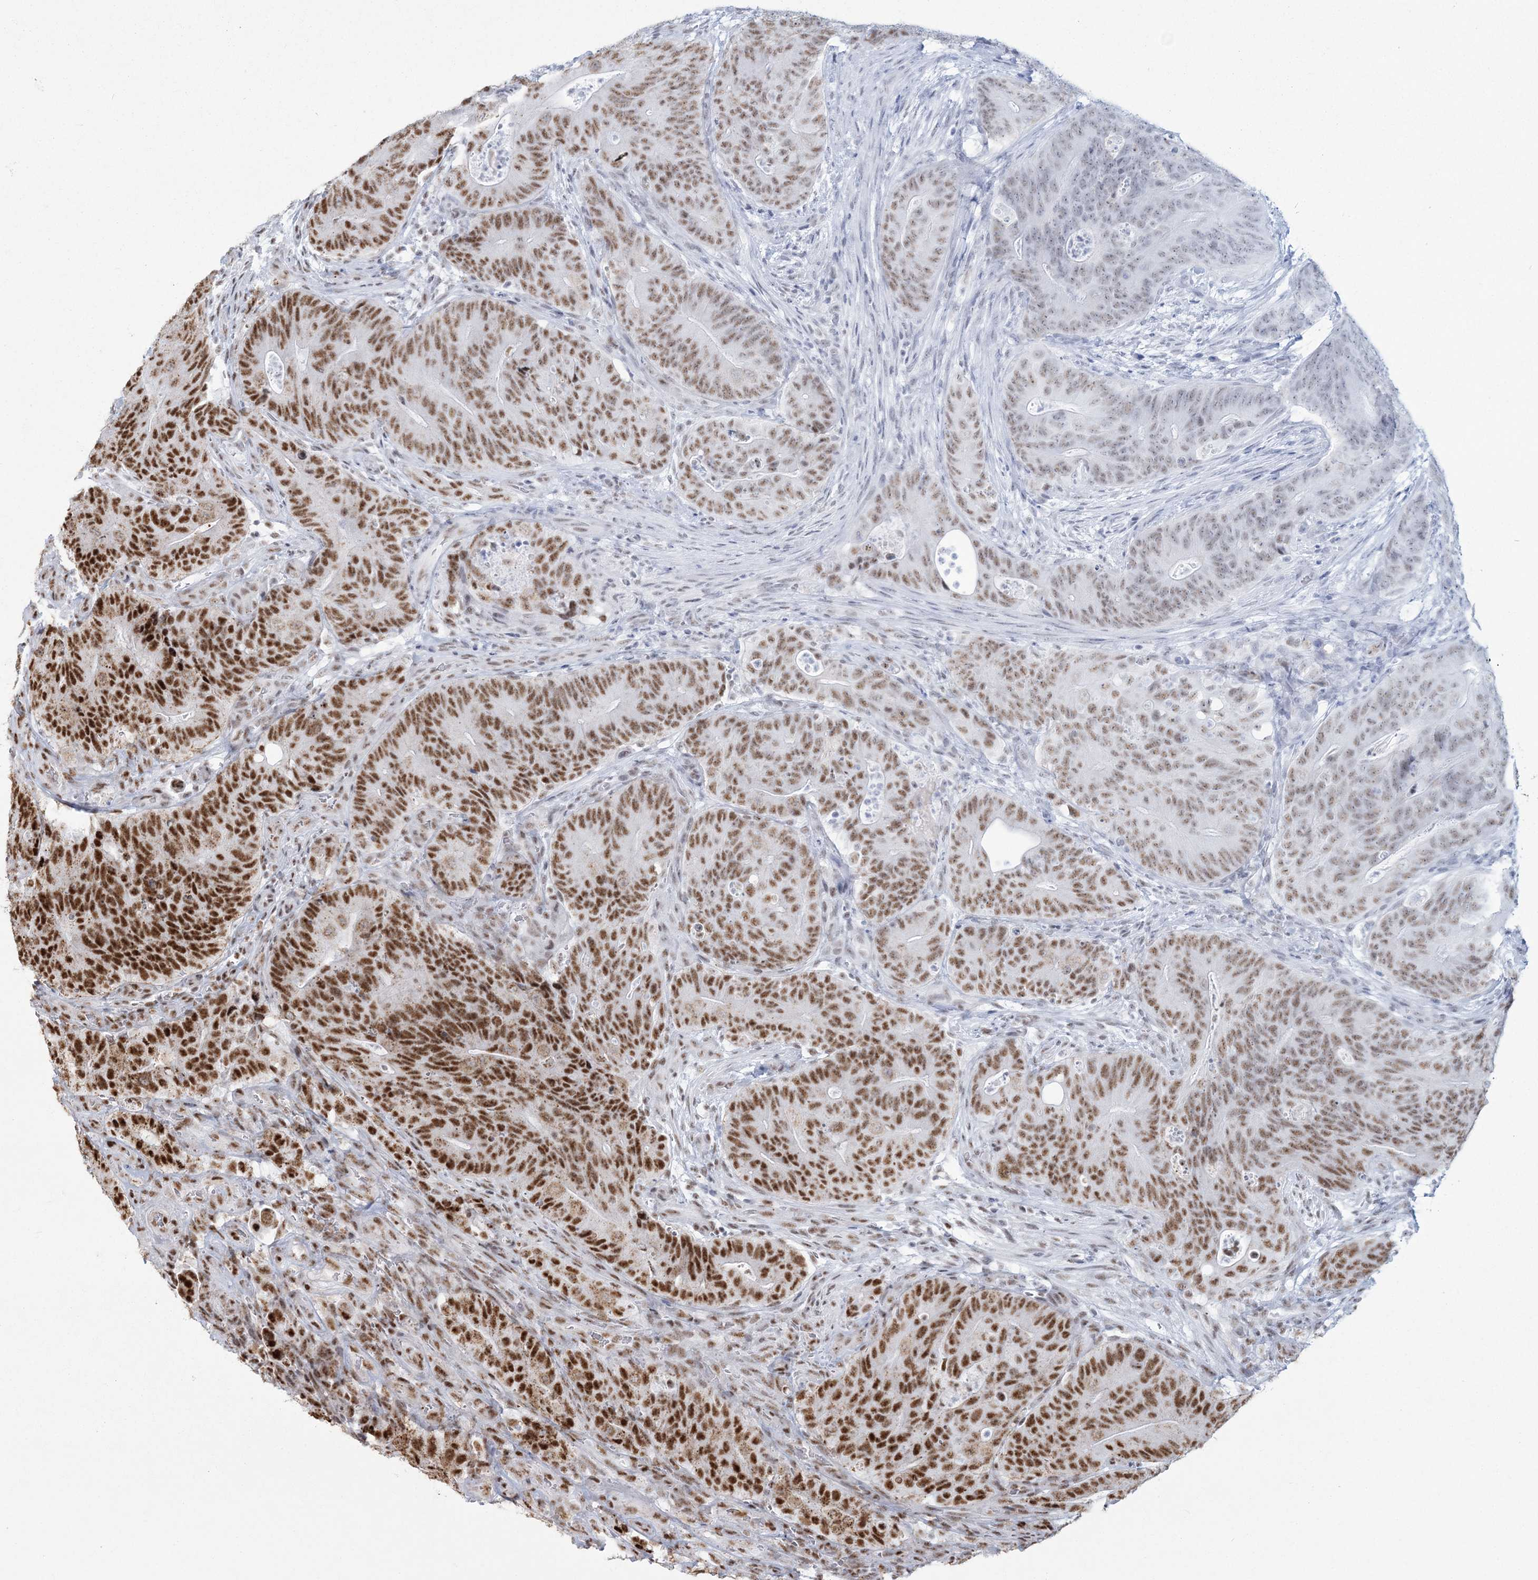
{"staining": {"intensity": "strong", "quantity": ">75%", "location": "nuclear"}, "tissue": "colorectal cancer", "cell_type": "Tumor cells", "image_type": "cancer", "snomed": [{"axis": "morphology", "description": "Normal tissue, NOS"}, {"axis": "topography", "description": "Colon"}], "caption": "An image showing strong nuclear staining in approximately >75% of tumor cells in colorectal cancer, as visualized by brown immunohistochemical staining.", "gene": "RBM17", "patient": {"sex": "female", "age": 82}}